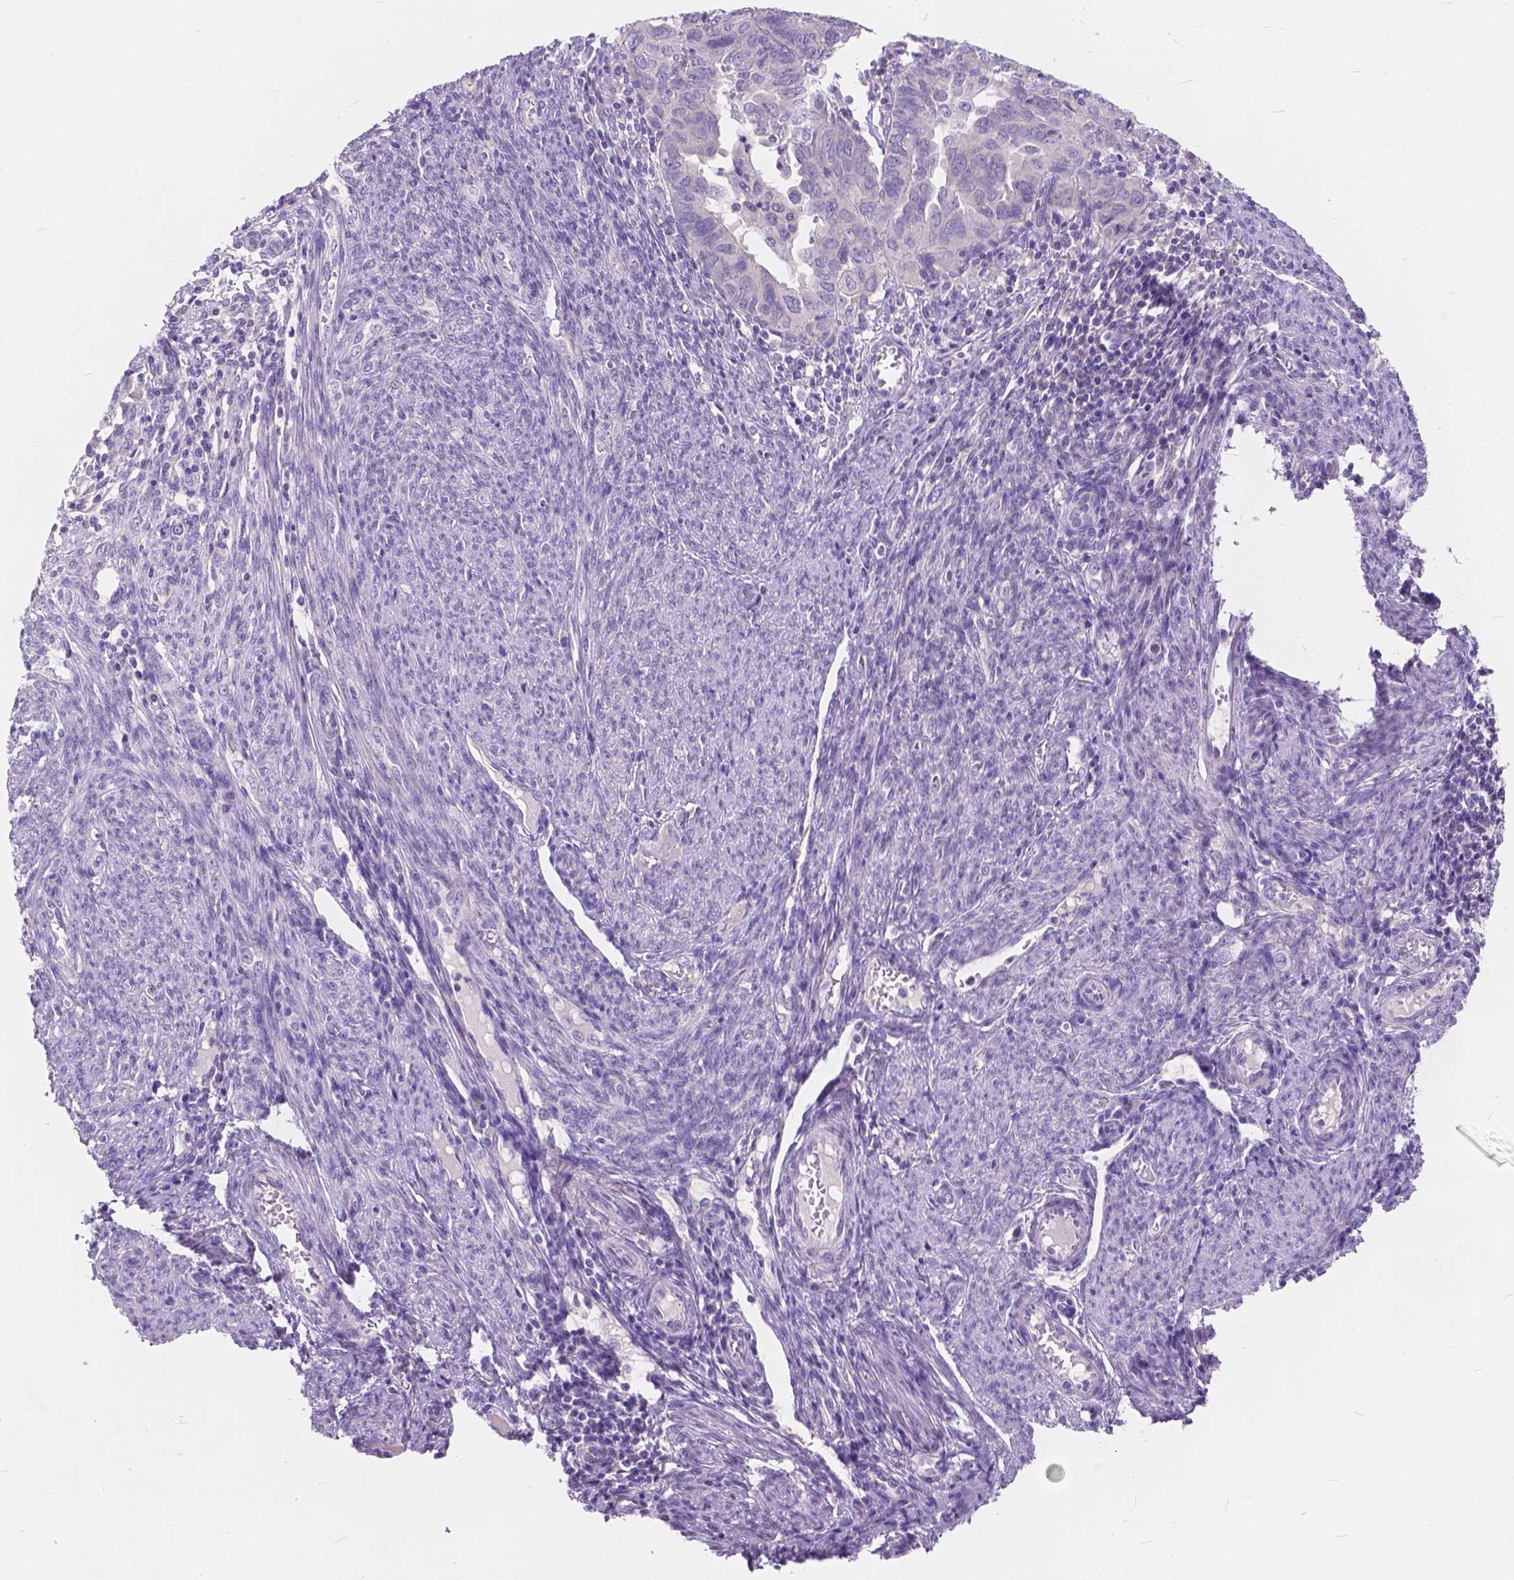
{"staining": {"intensity": "negative", "quantity": "none", "location": "none"}, "tissue": "endometrial cancer", "cell_type": "Tumor cells", "image_type": "cancer", "snomed": [{"axis": "morphology", "description": "Adenocarcinoma, NOS"}, {"axis": "topography", "description": "Endometrium"}], "caption": "DAB (3,3'-diaminobenzidine) immunohistochemical staining of human endometrial cancer (adenocarcinoma) reveals no significant positivity in tumor cells.", "gene": "PEX11G", "patient": {"sex": "female", "age": 79}}